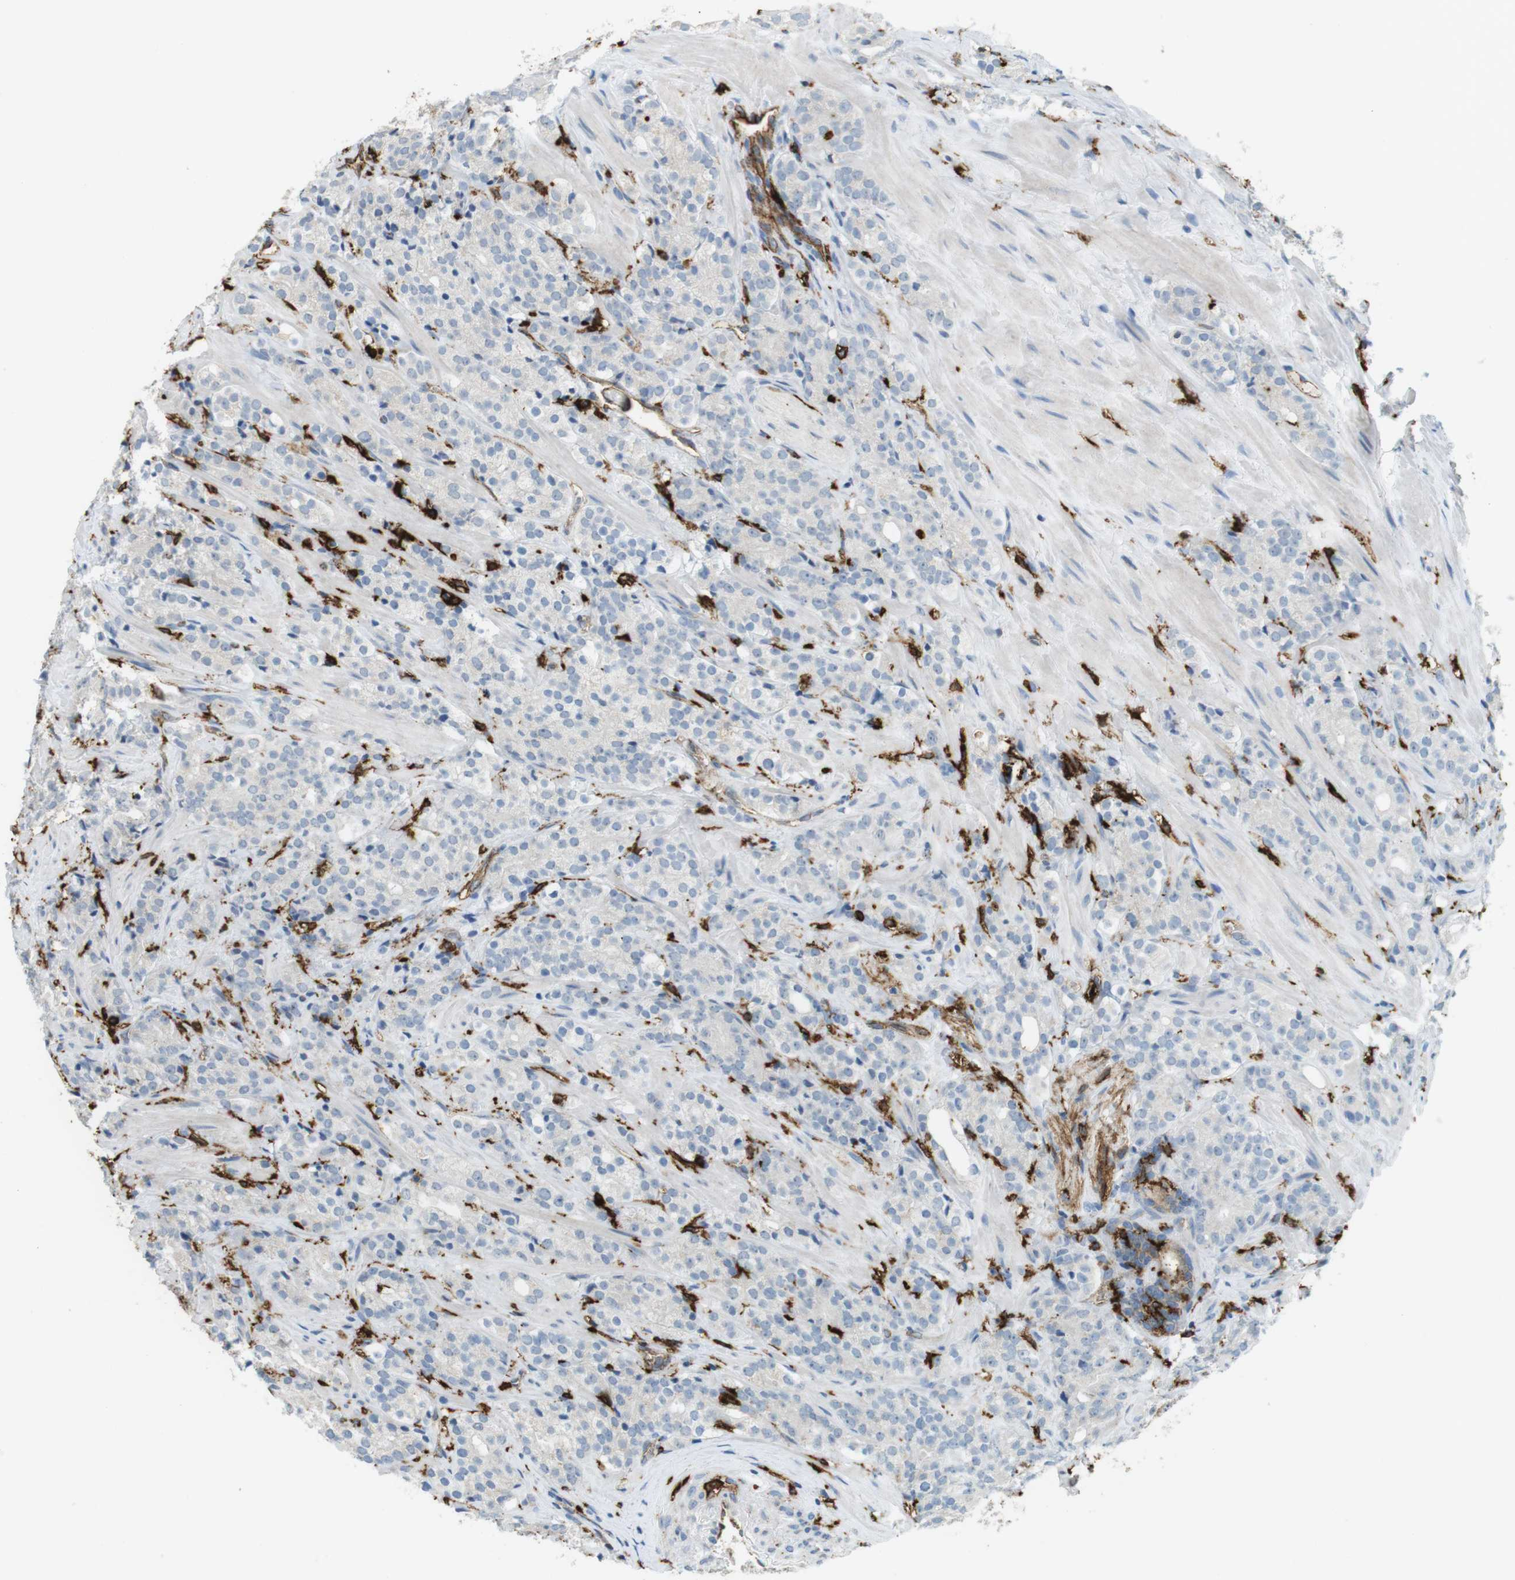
{"staining": {"intensity": "negative", "quantity": "none", "location": "none"}, "tissue": "prostate cancer", "cell_type": "Tumor cells", "image_type": "cancer", "snomed": [{"axis": "morphology", "description": "Adenocarcinoma, High grade"}, {"axis": "topography", "description": "Prostate"}], "caption": "Immunohistochemistry histopathology image of human prostate cancer (adenocarcinoma (high-grade)) stained for a protein (brown), which demonstrates no expression in tumor cells.", "gene": "HLA-DRA", "patient": {"sex": "male", "age": 71}}